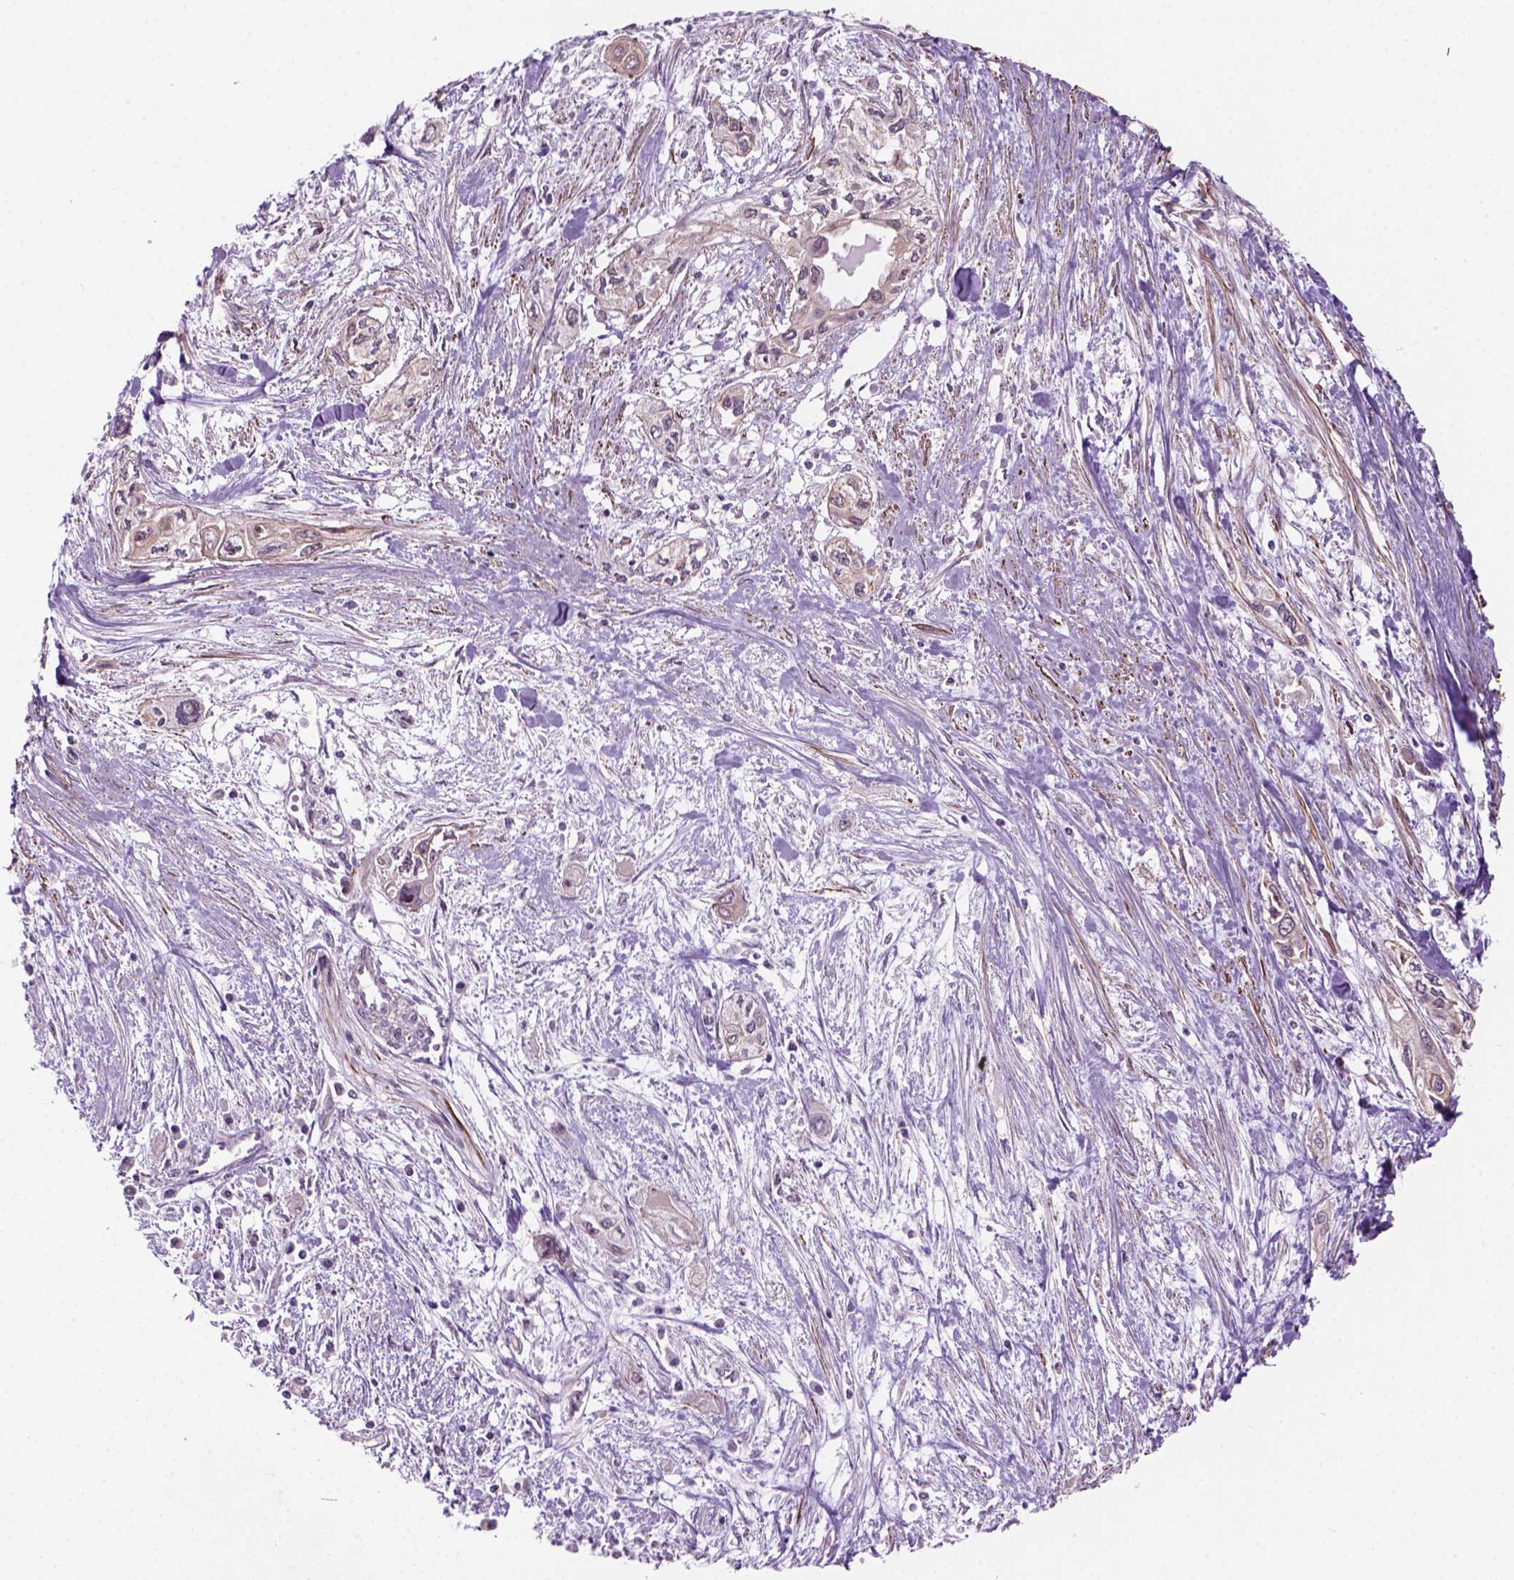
{"staining": {"intensity": "moderate", "quantity": ">75%", "location": "nuclear"}, "tissue": "pancreatic cancer", "cell_type": "Tumor cells", "image_type": "cancer", "snomed": [{"axis": "morphology", "description": "Adenocarcinoma, NOS"}, {"axis": "topography", "description": "Pancreas"}], "caption": "A micrograph of human pancreatic adenocarcinoma stained for a protein reveals moderate nuclear brown staining in tumor cells.", "gene": "RRS1", "patient": {"sex": "female", "age": 55}}